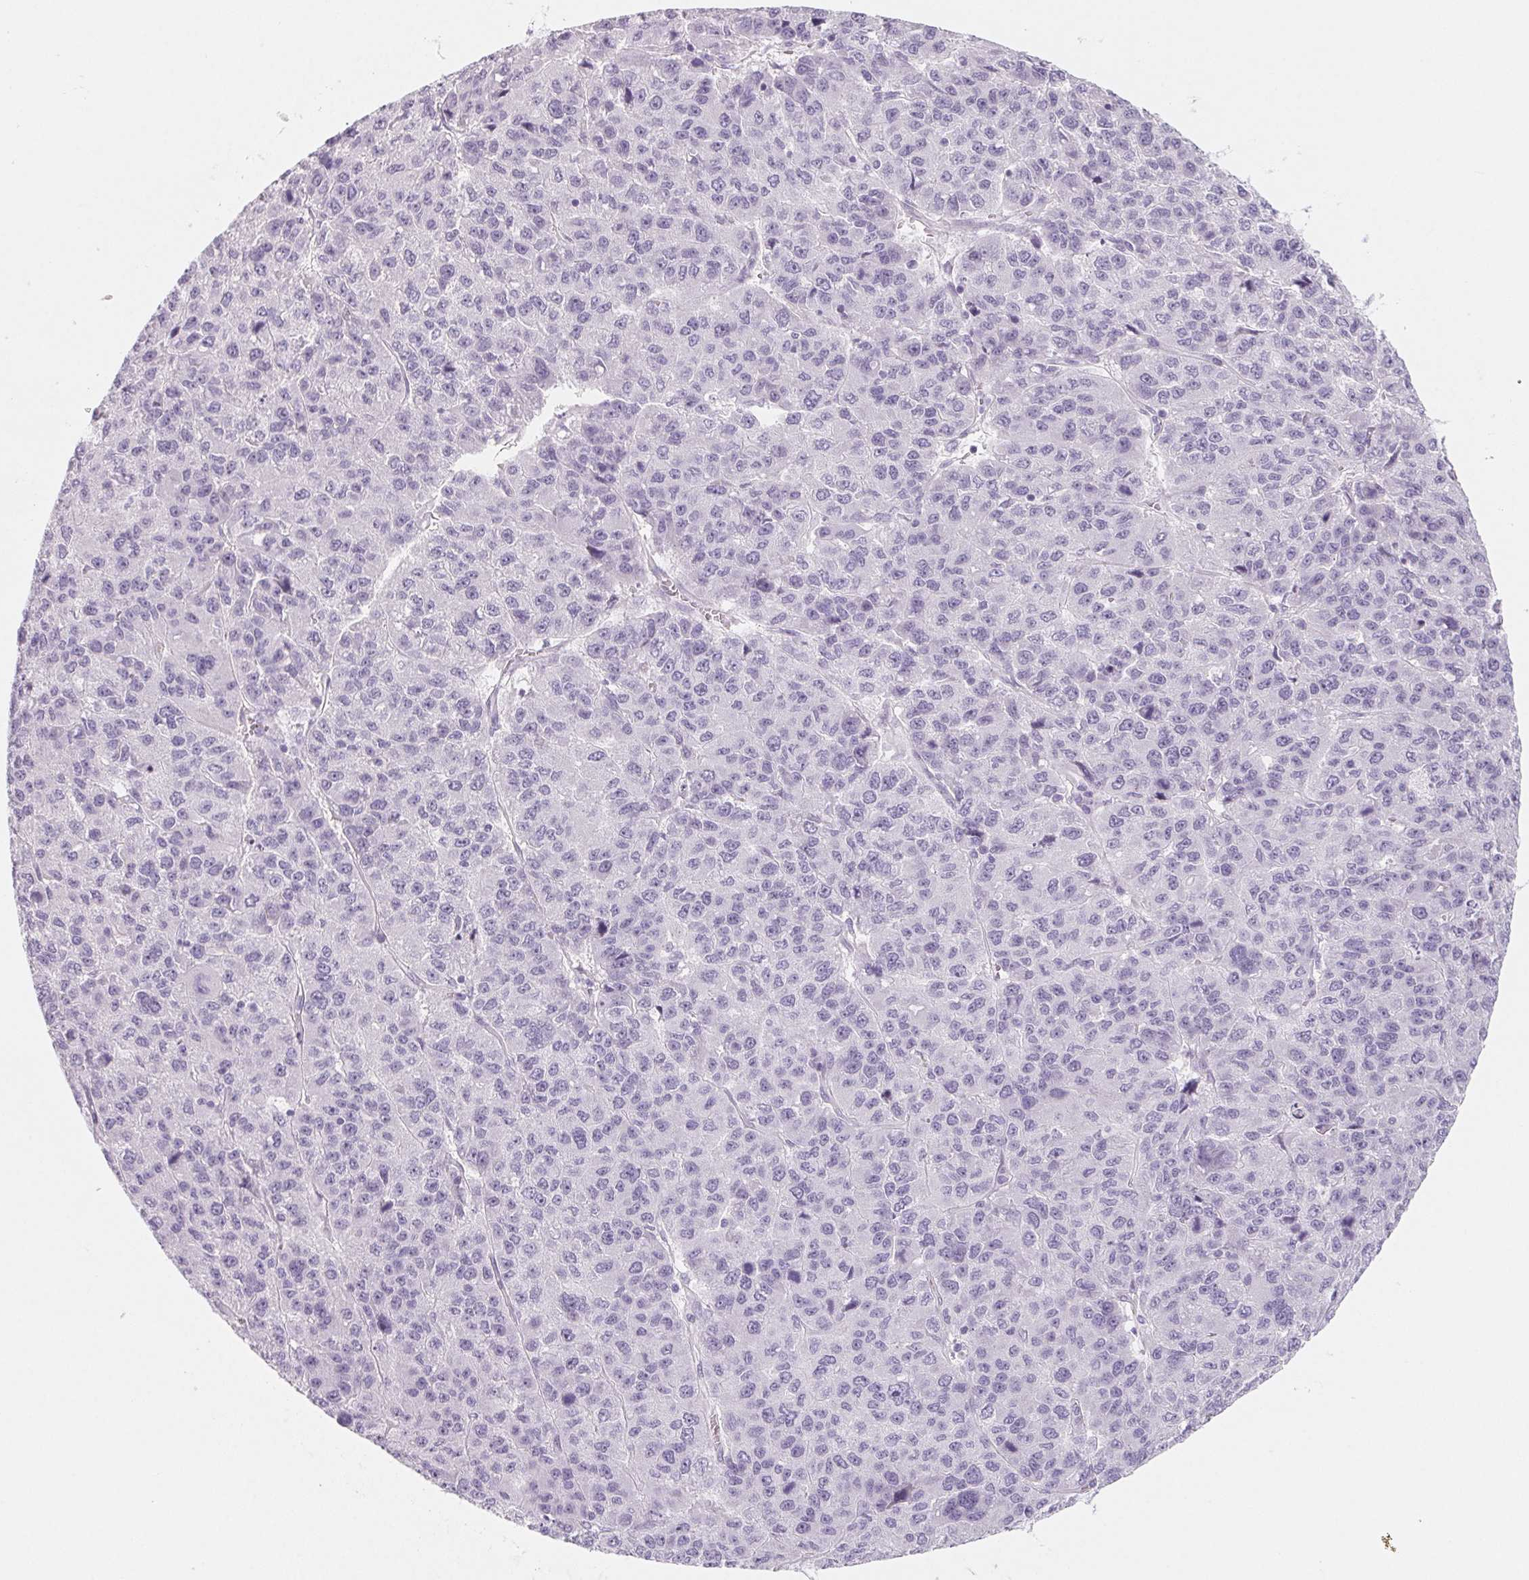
{"staining": {"intensity": "negative", "quantity": "none", "location": "none"}, "tissue": "liver cancer", "cell_type": "Tumor cells", "image_type": "cancer", "snomed": [{"axis": "morphology", "description": "Carcinoma, Hepatocellular, NOS"}, {"axis": "topography", "description": "Liver"}], "caption": "The image displays no staining of tumor cells in liver cancer (hepatocellular carcinoma).", "gene": "SH3GL2", "patient": {"sex": "male", "age": 69}}